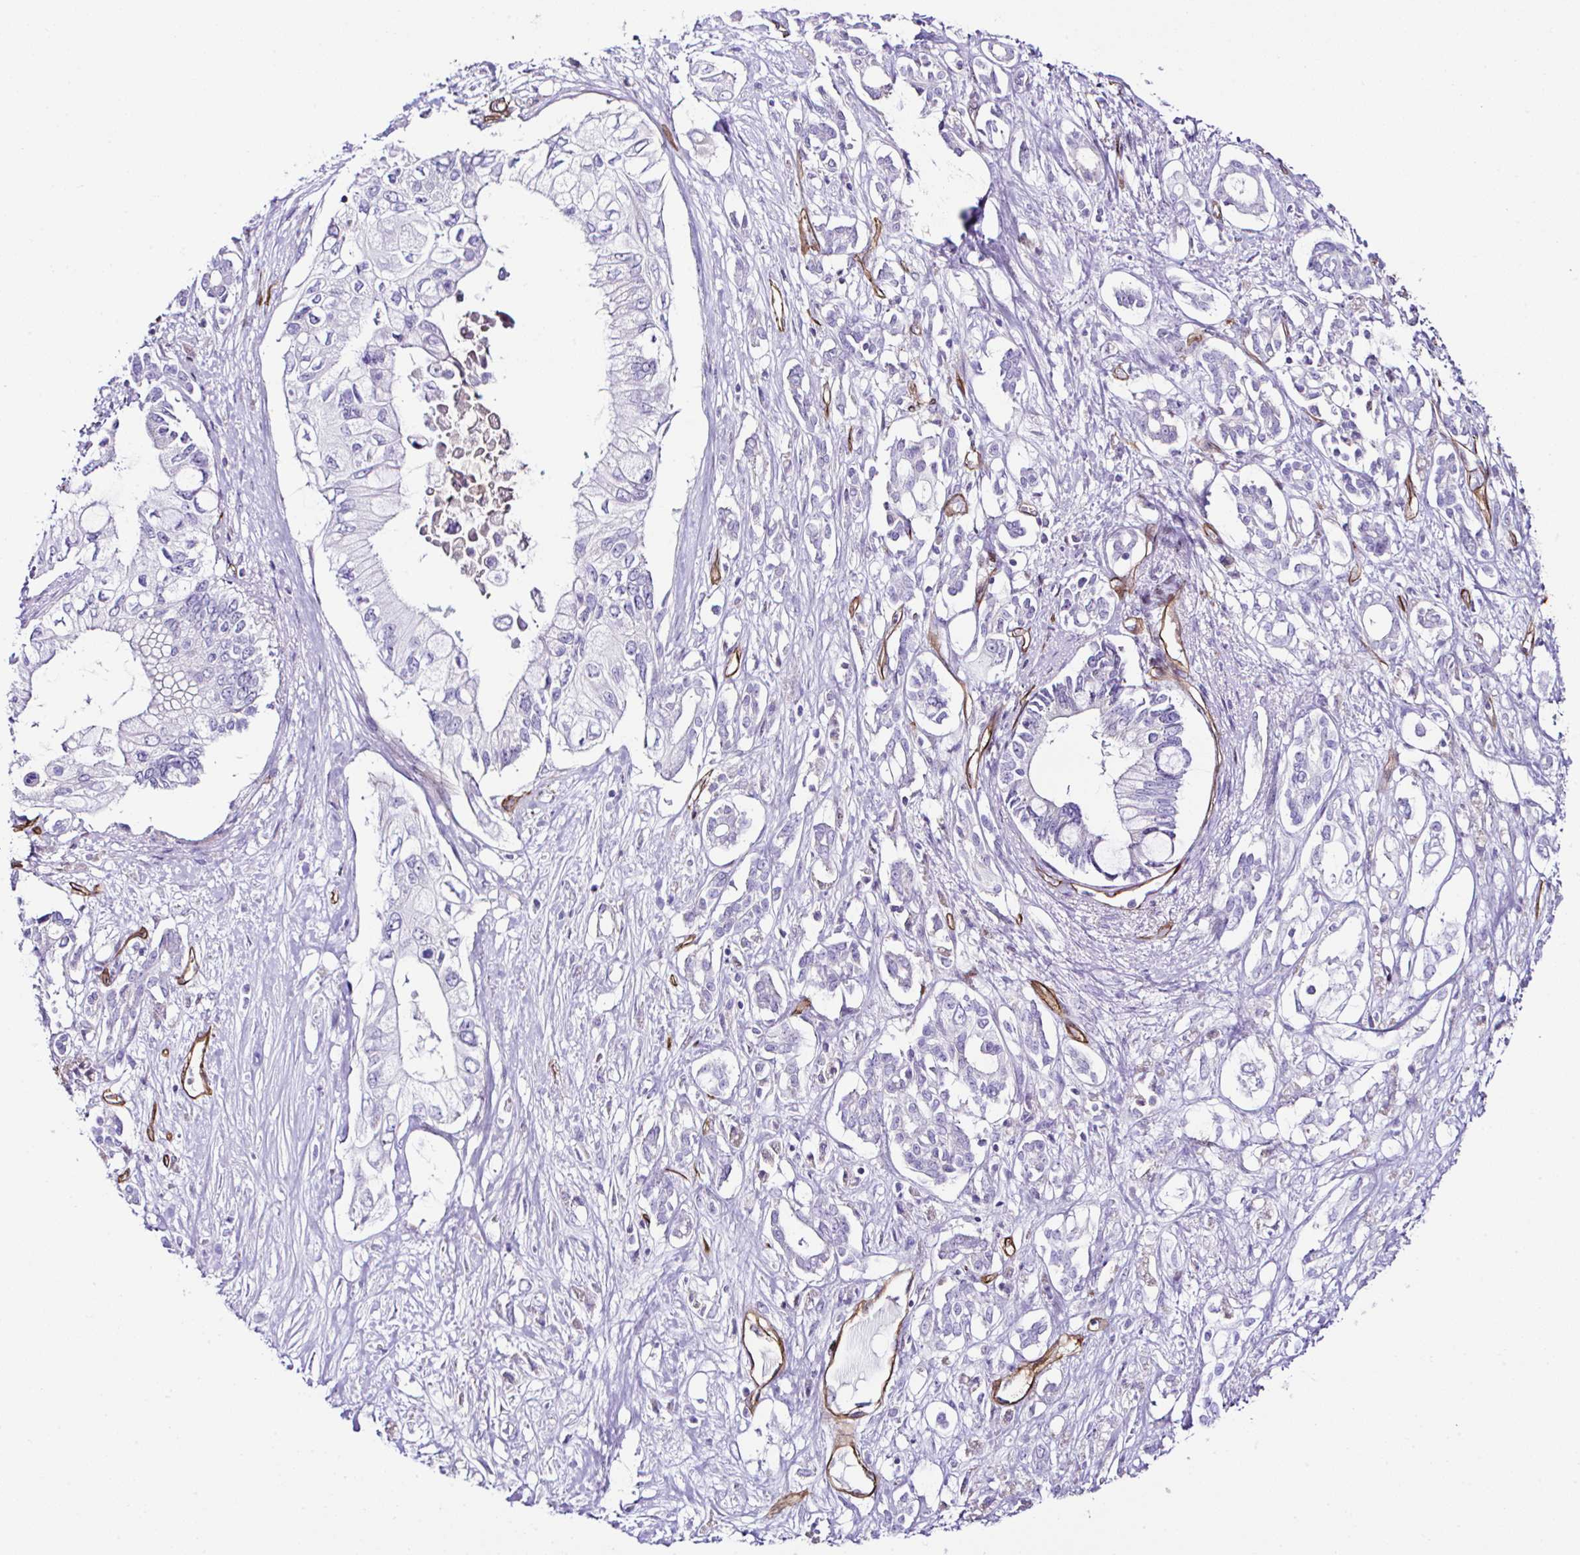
{"staining": {"intensity": "negative", "quantity": "none", "location": "none"}, "tissue": "pancreatic cancer", "cell_type": "Tumor cells", "image_type": "cancer", "snomed": [{"axis": "morphology", "description": "Adenocarcinoma, NOS"}, {"axis": "topography", "description": "Pancreas"}], "caption": "Adenocarcinoma (pancreatic) was stained to show a protein in brown. There is no significant staining in tumor cells.", "gene": "FBXO34", "patient": {"sex": "female", "age": 63}}